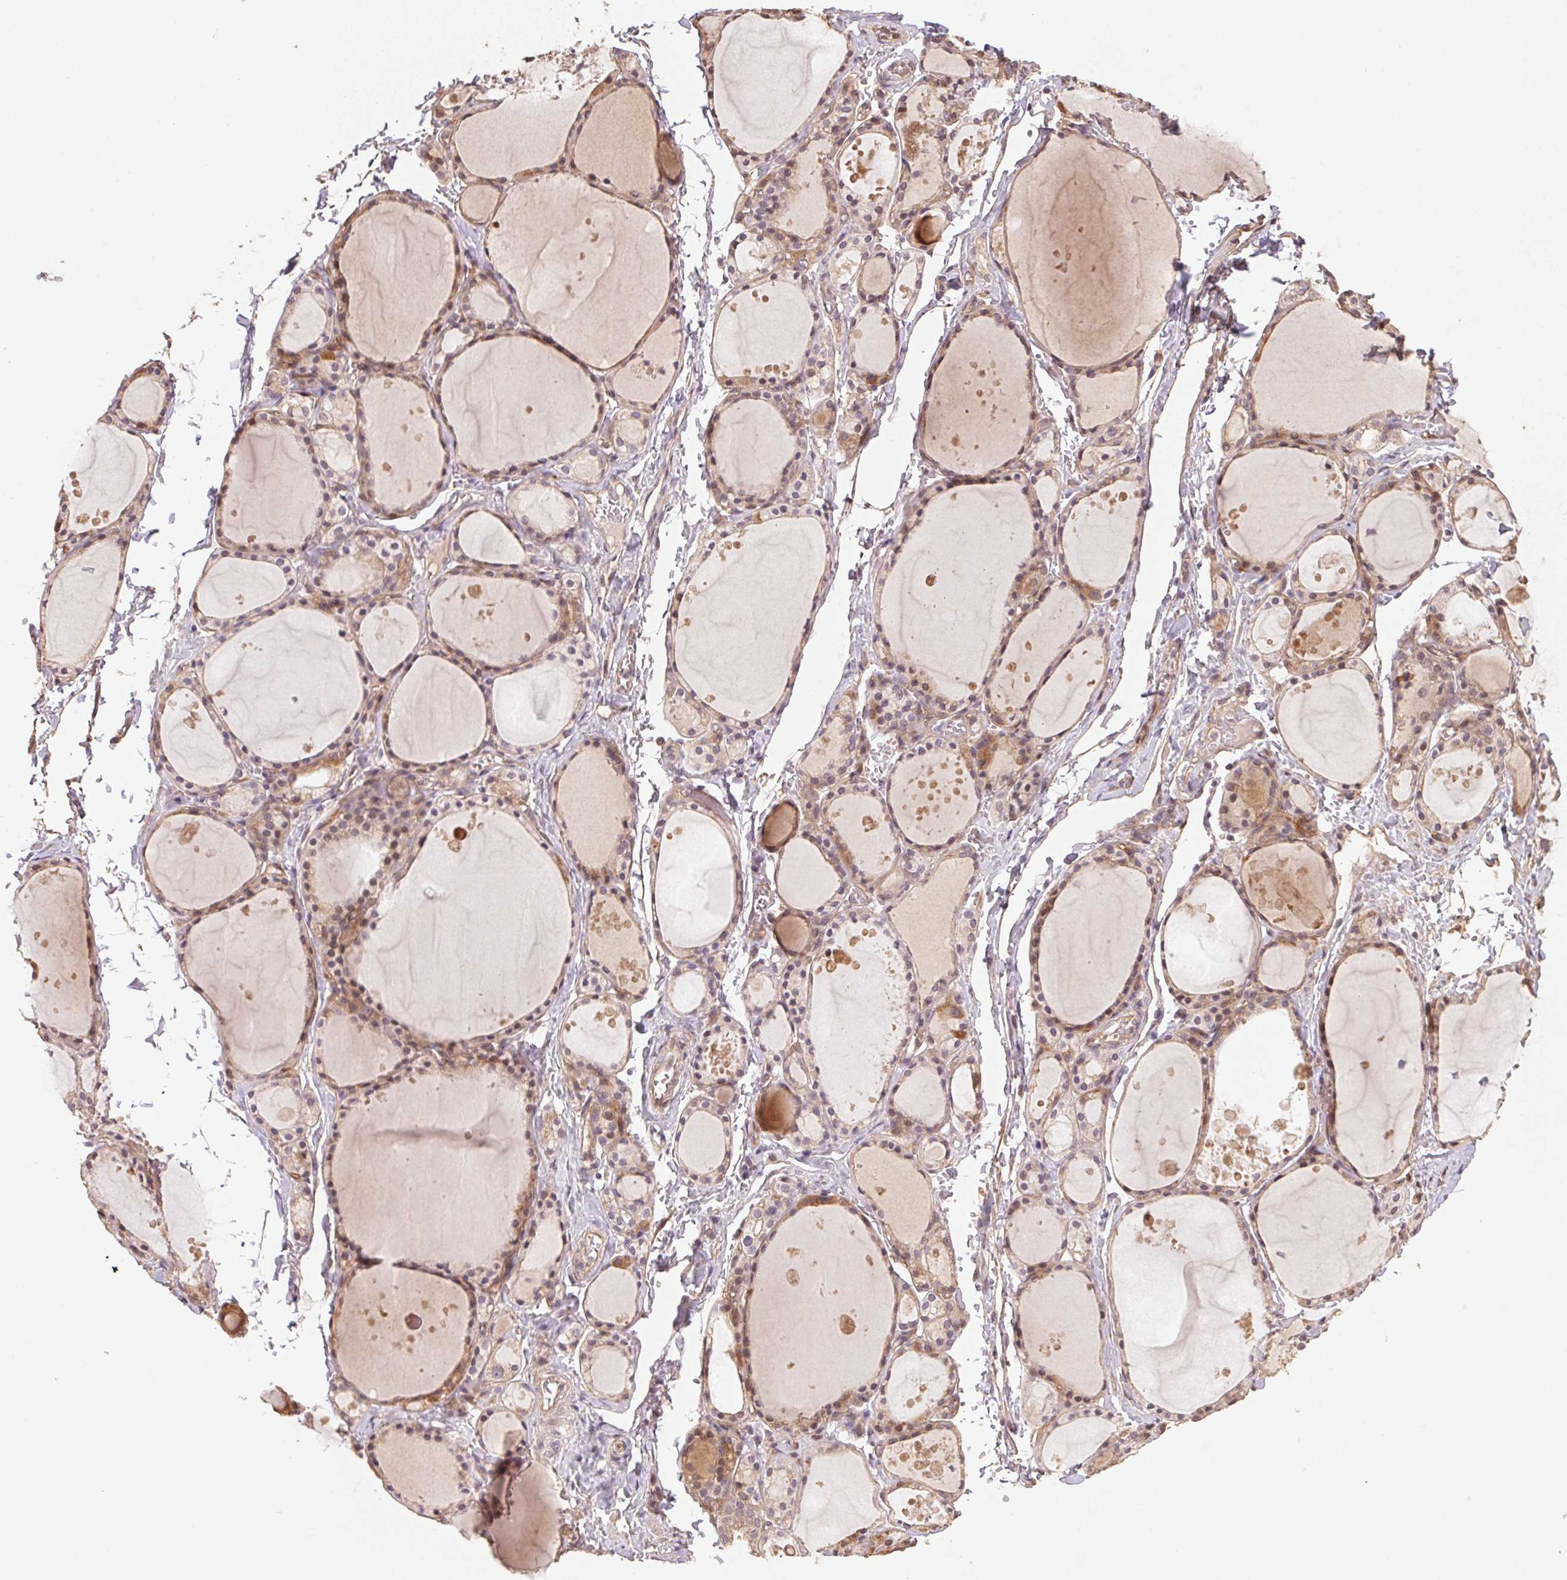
{"staining": {"intensity": "weak", "quantity": "25%-75%", "location": "cytoplasmic/membranous"}, "tissue": "thyroid gland", "cell_type": "Glandular cells", "image_type": "normal", "snomed": [{"axis": "morphology", "description": "Normal tissue, NOS"}, {"axis": "topography", "description": "Thyroid gland"}], "caption": "Thyroid gland stained for a protein exhibits weak cytoplasmic/membranous positivity in glandular cells.", "gene": "TMEM222", "patient": {"sex": "male", "age": 68}}